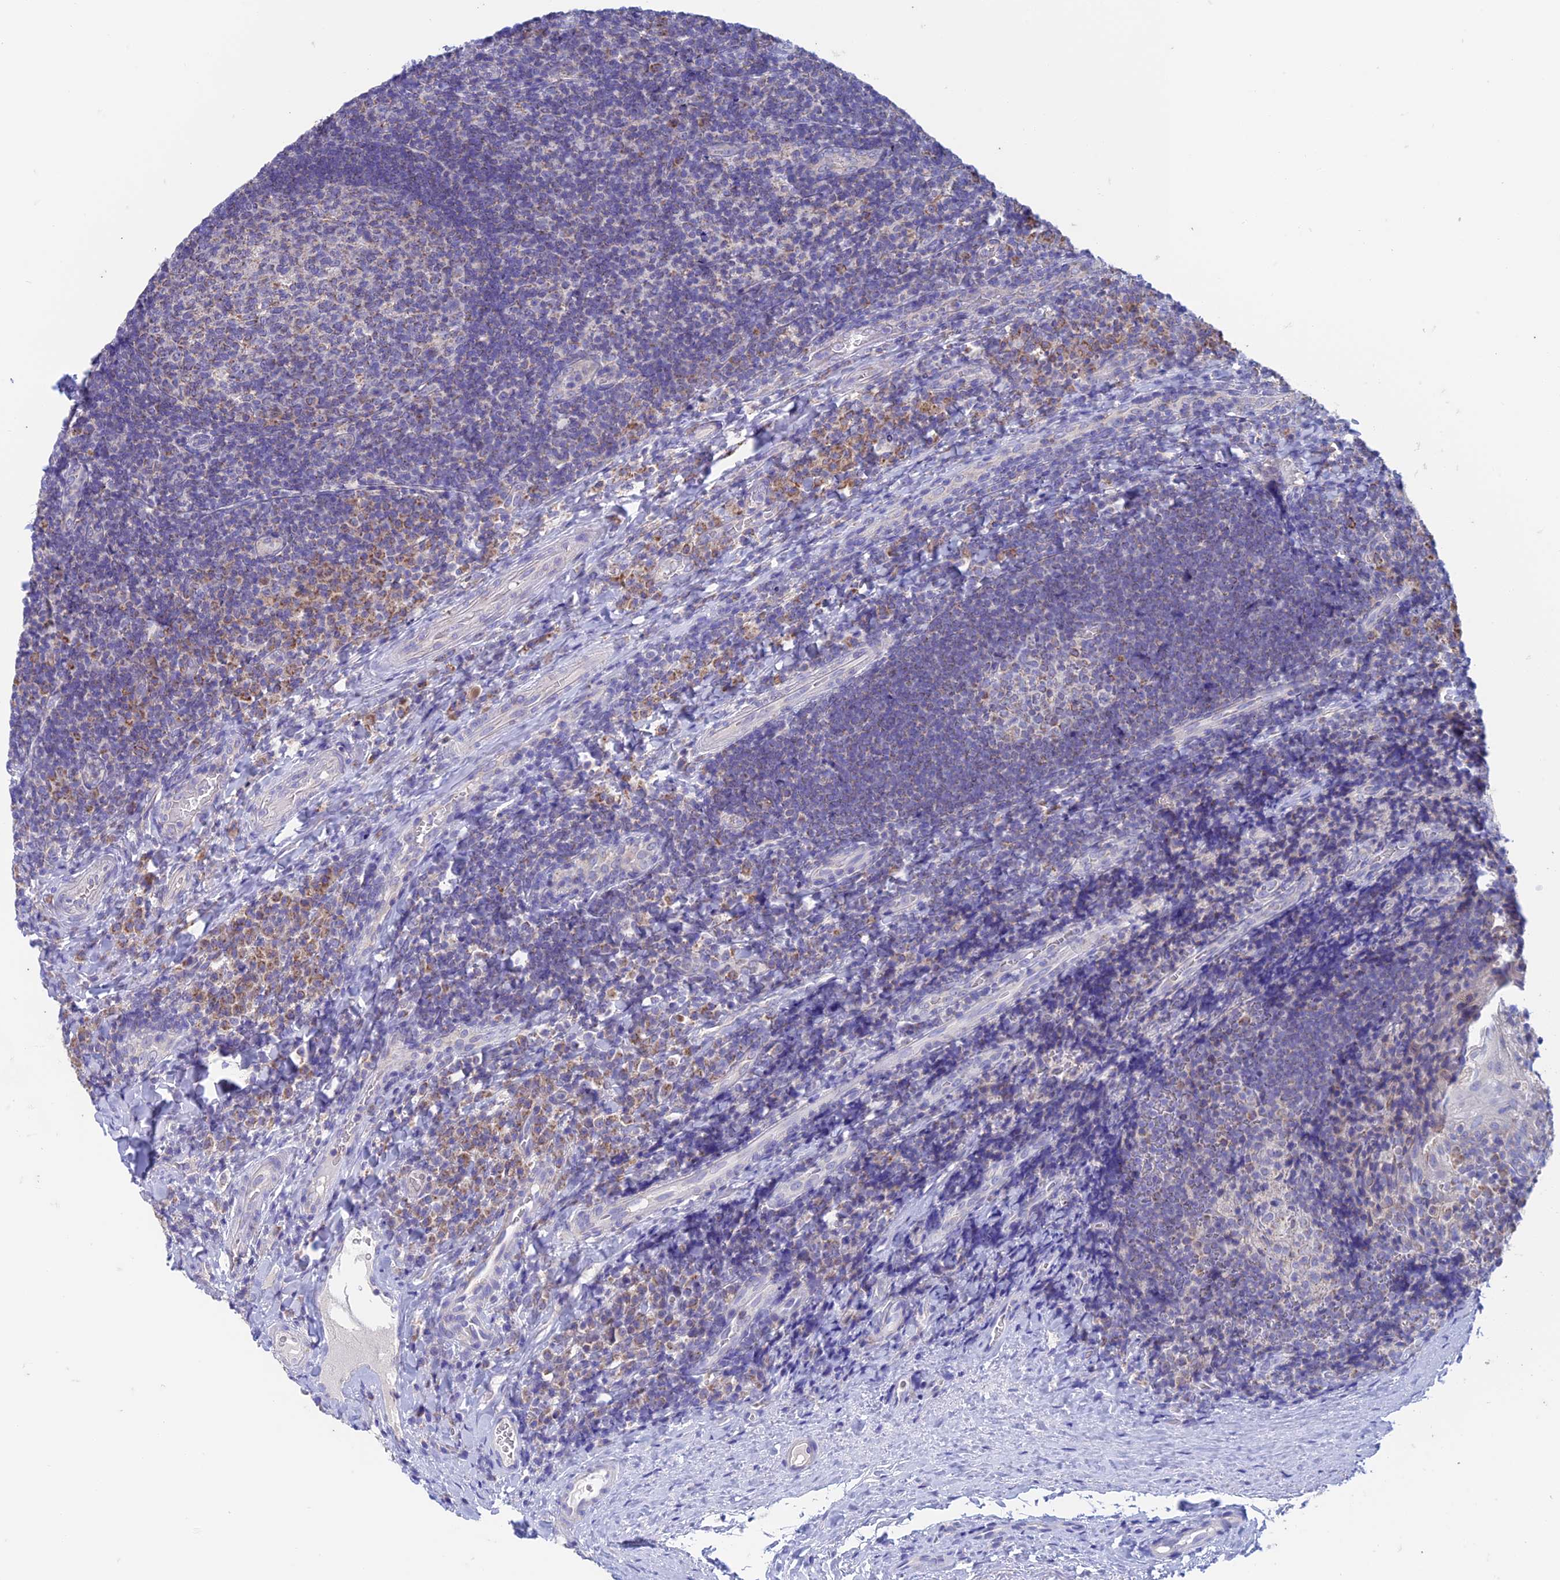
{"staining": {"intensity": "moderate", "quantity": "25%-75%", "location": "cytoplasmic/membranous"}, "tissue": "tonsil", "cell_type": "Germinal center cells", "image_type": "normal", "snomed": [{"axis": "morphology", "description": "Normal tissue, NOS"}, {"axis": "topography", "description": "Tonsil"}], "caption": "About 25%-75% of germinal center cells in benign human tonsil show moderate cytoplasmic/membranous protein positivity as visualized by brown immunohistochemical staining.", "gene": "ZNF181", "patient": {"sex": "male", "age": 17}}